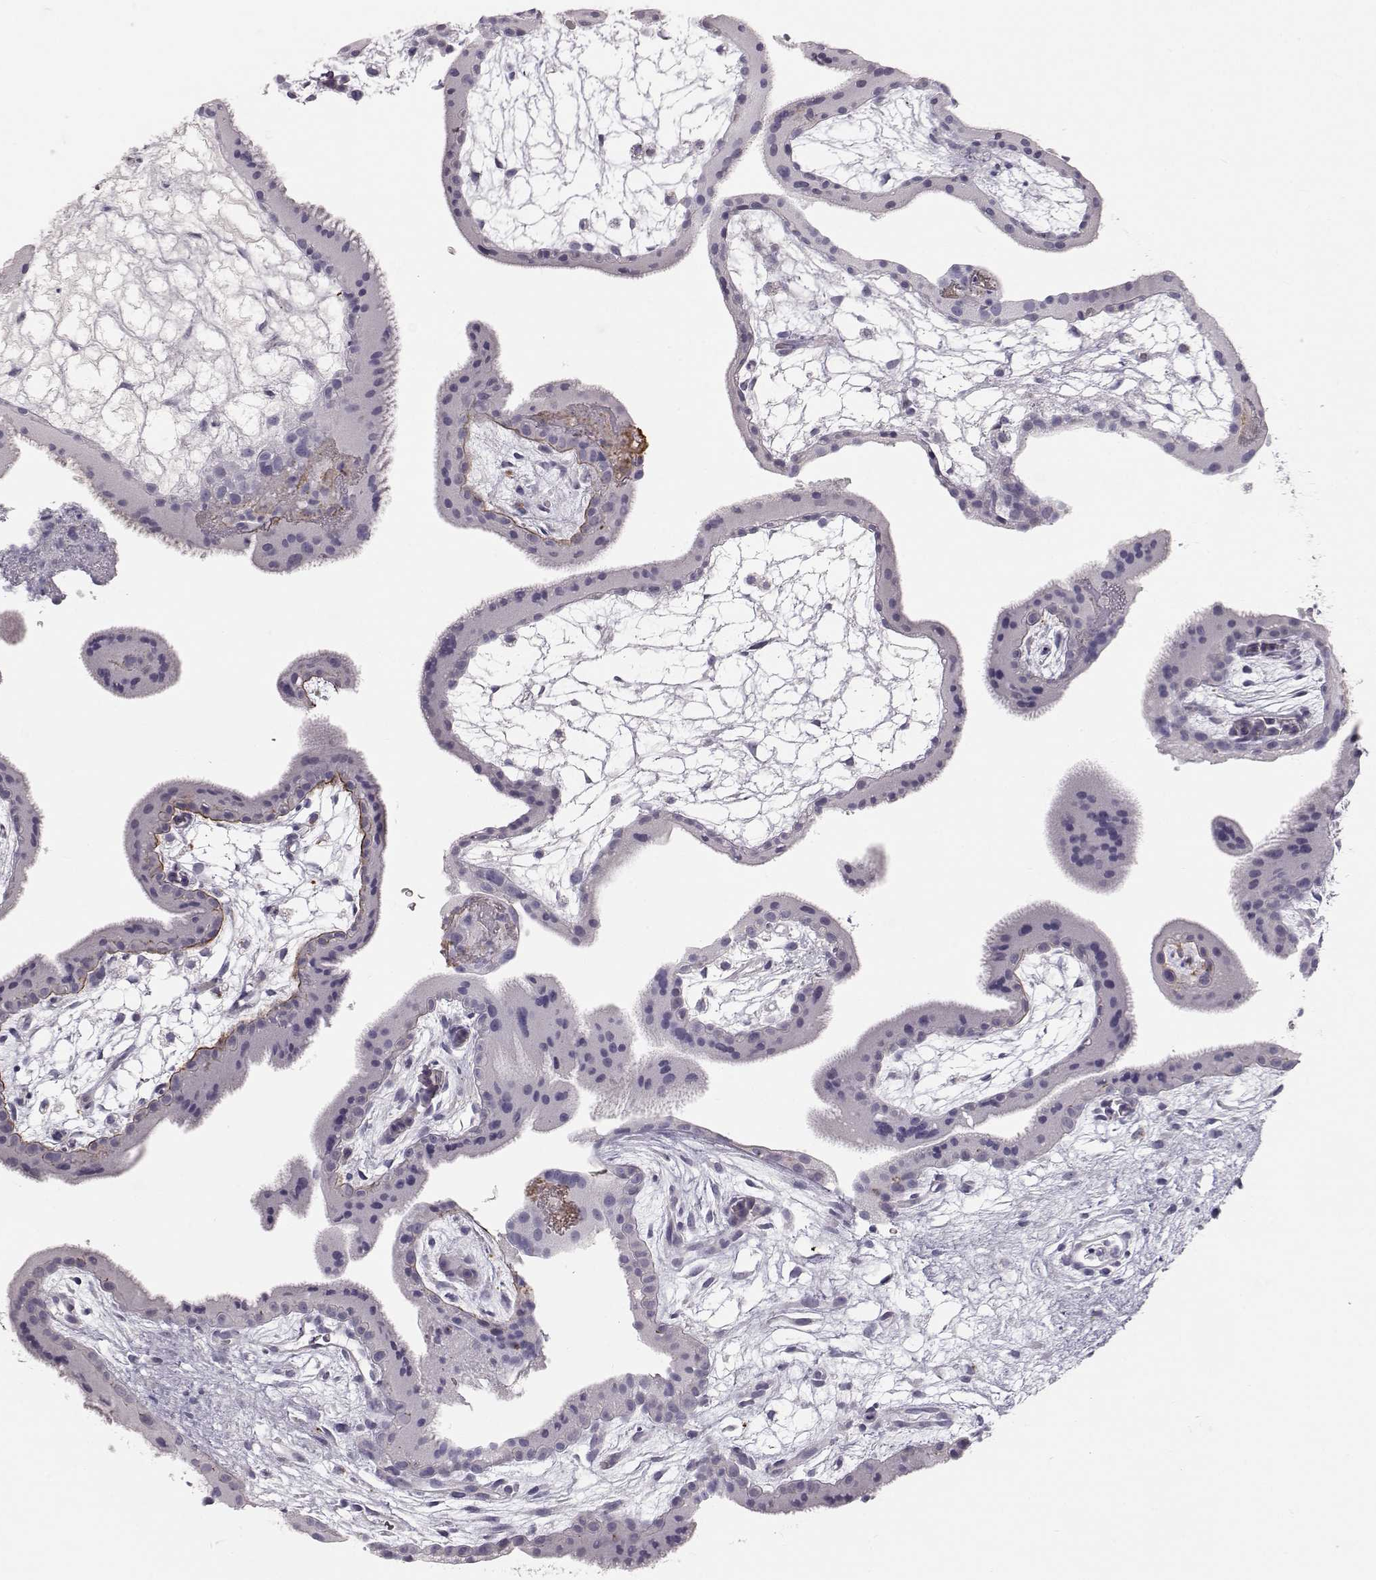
{"staining": {"intensity": "negative", "quantity": "none", "location": "none"}, "tissue": "placenta", "cell_type": "Decidual cells", "image_type": "normal", "snomed": [{"axis": "morphology", "description": "Normal tissue, NOS"}, {"axis": "topography", "description": "Placenta"}], "caption": "A high-resolution micrograph shows immunohistochemistry staining of benign placenta, which exhibits no significant expression in decidual cells. The staining is performed using DAB brown chromogen with nuclei counter-stained in using hematoxylin.", "gene": "KRTAP16", "patient": {"sex": "female", "age": 19}}